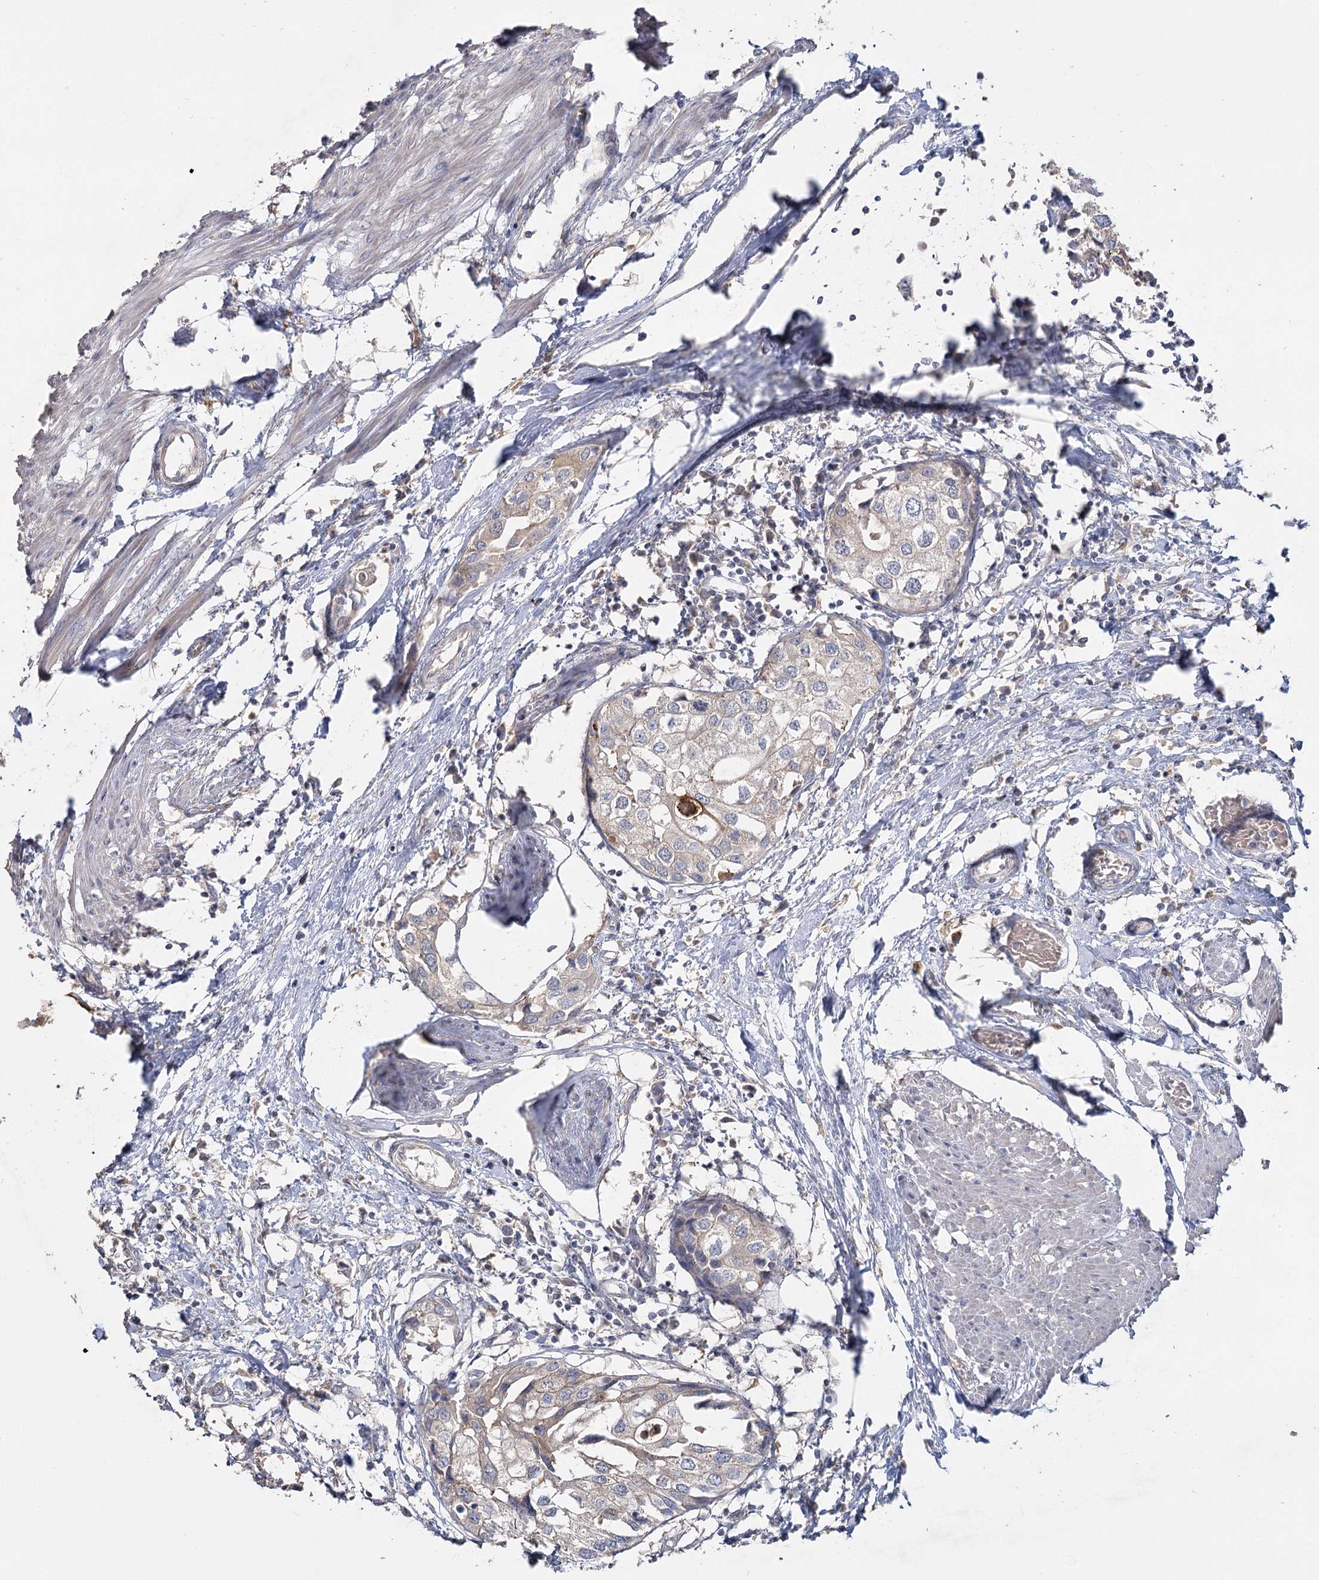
{"staining": {"intensity": "weak", "quantity": "<25%", "location": "cytoplasmic/membranous"}, "tissue": "urothelial cancer", "cell_type": "Tumor cells", "image_type": "cancer", "snomed": [{"axis": "morphology", "description": "Urothelial carcinoma, High grade"}, {"axis": "topography", "description": "Urinary bladder"}], "caption": "This is an immunohistochemistry (IHC) histopathology image of urothelial cancer. There is no staining in tumor cells.", "gene": "ANGPTL5", "patient": {"sex": "male", "age": 64}}